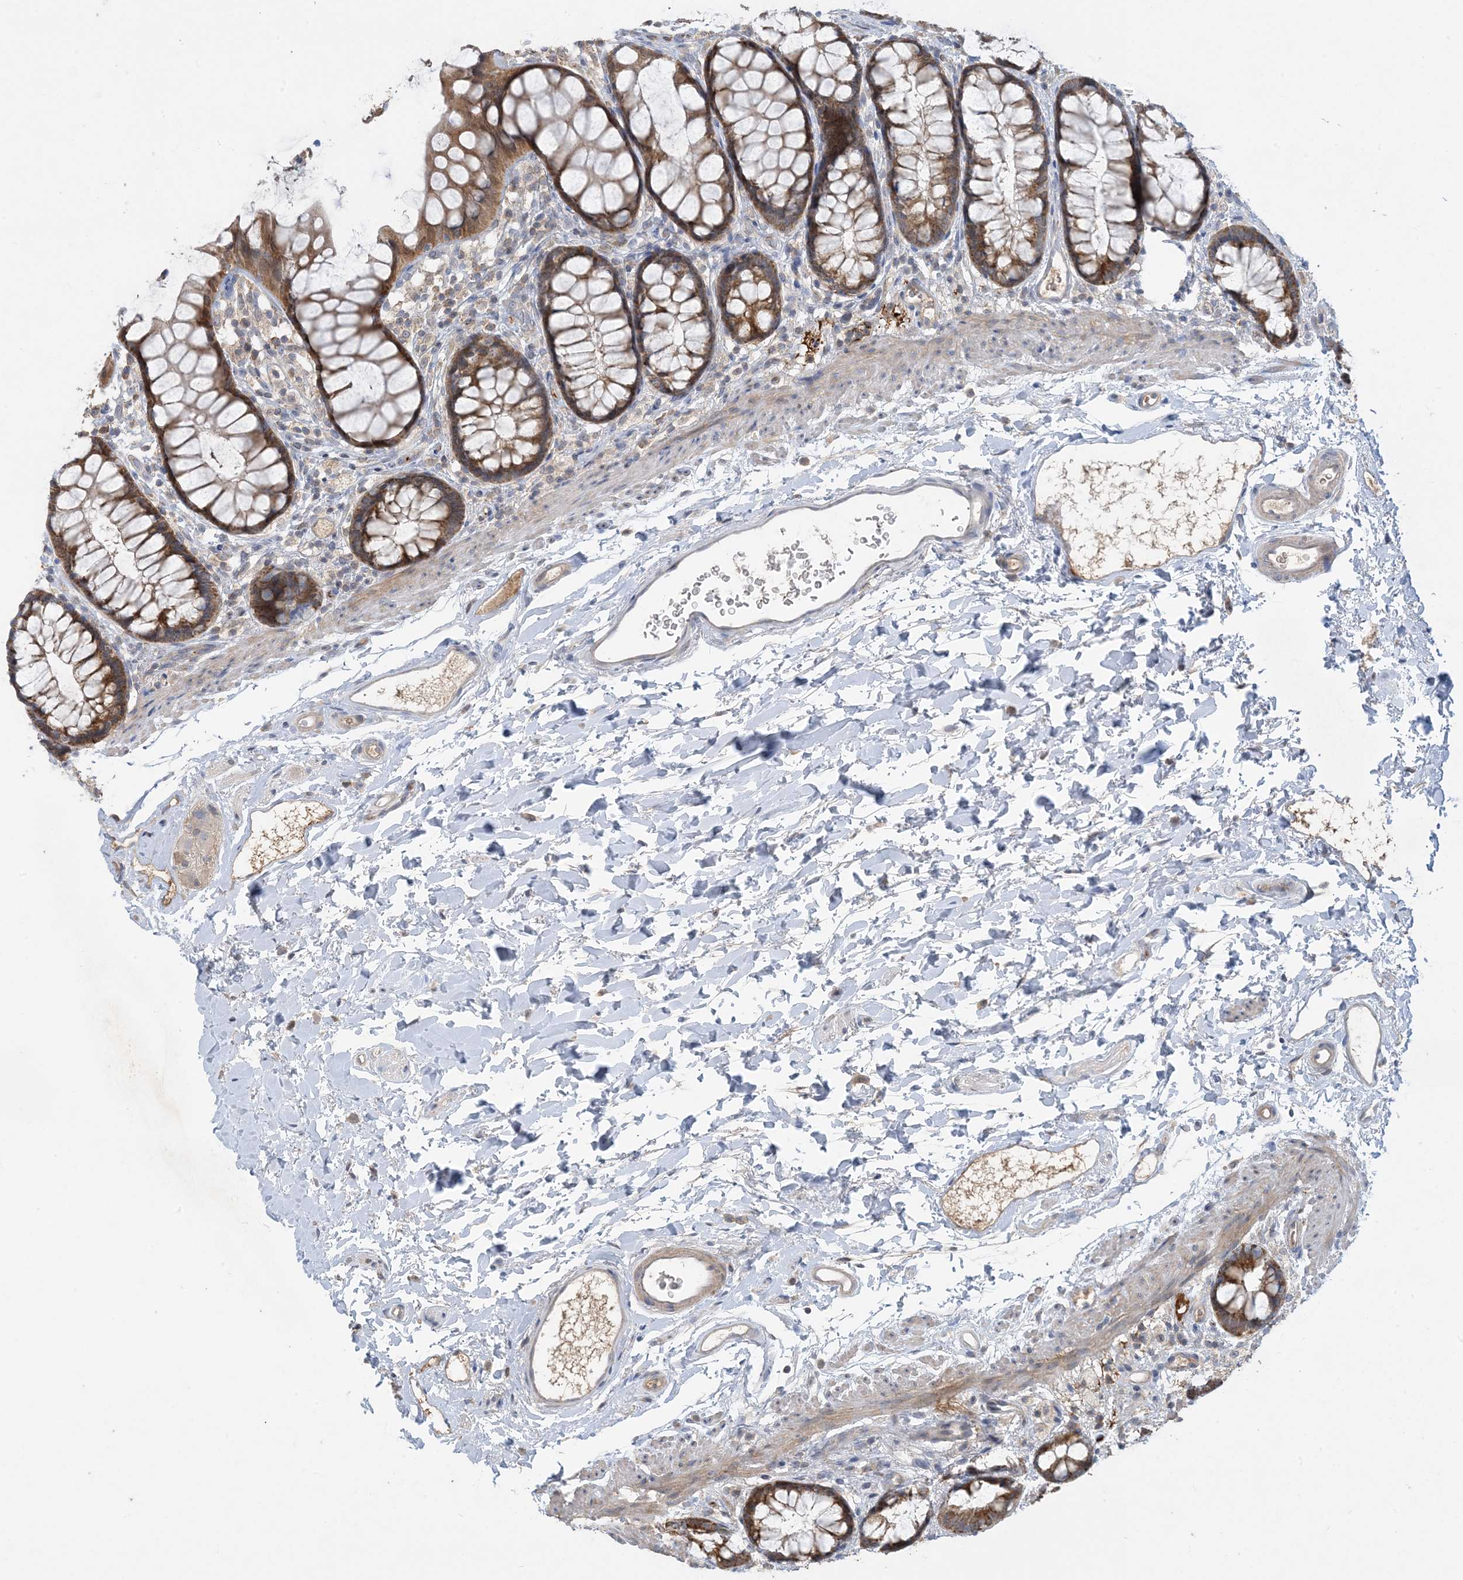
{"staining": {"intensity": "moderate", "quantity": ">75%", "location": "cytoplasmic/membranous"}, "tissue": "rectum", "cell_type": "Glandular cells", "image_type": "normal", "snomed": [{"axis": "morphology", "description": "Normal tissue, NOS"}, {"axis": "topography", "description": "Rectum"}], "caption": "Brown immunohistochemical staining in unremarkable human rectum demonstrates moderate cytoplasmic/membranous positivity in about >75% of glandular cells.", "gene": "ECHDC1", "patient": {"sex": "female", "age": 65}}